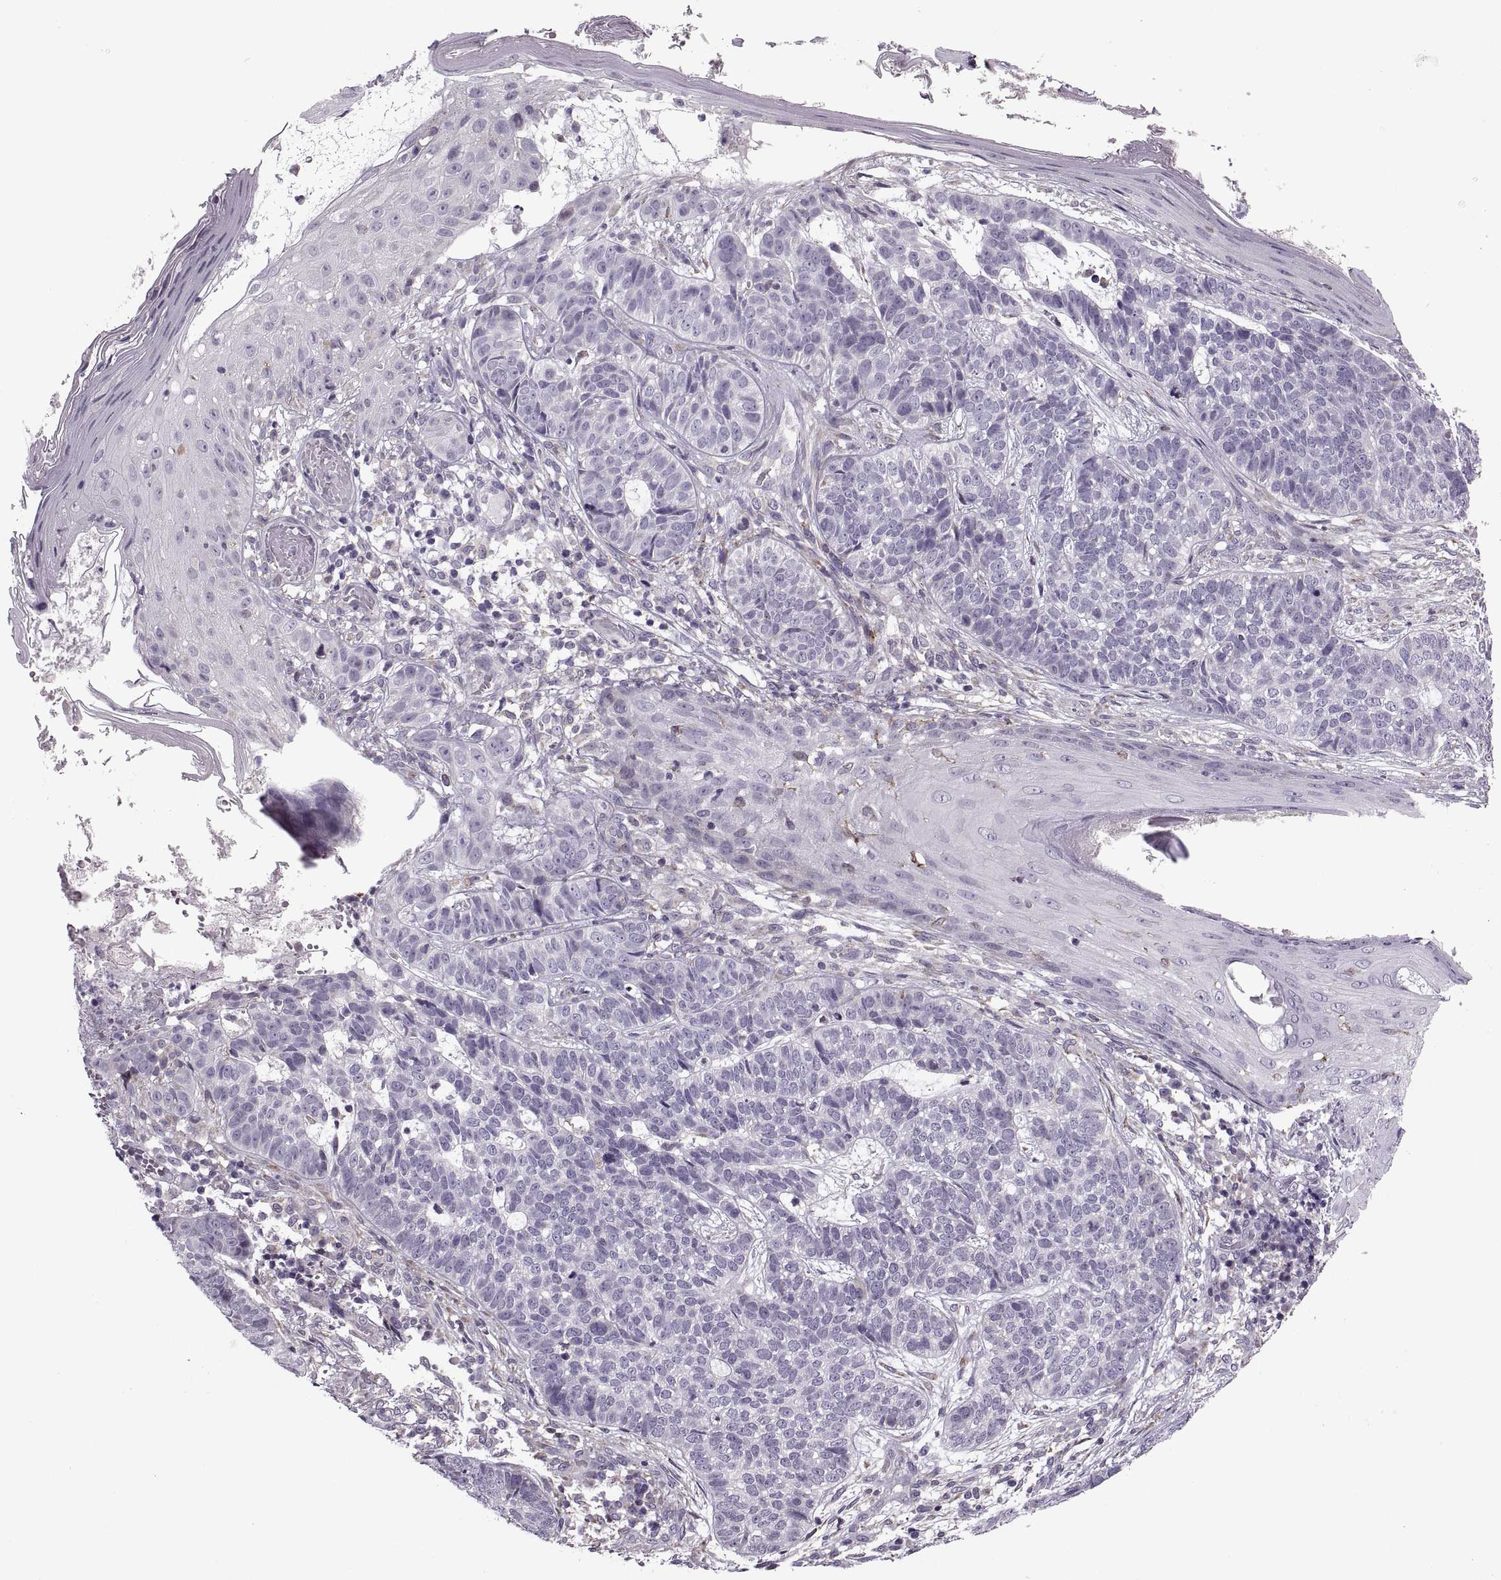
{"staining": {"intensity": "negative", "quantity": "none", "location": "none"}, "tissue": "skin cancer", "cell_type": "Tumor cells", "image_type": "cancer", "snomed": [{"axis": "morphology", "description": "Basal cell carcinoma"}, {"axis": "topography", "description": "Skin"}], "caption": "Tumor cells show no significant protein expression in skin cancer (basal cell carcinoma).", "gene": "LETM2", "patient": {"sex": "female", "age": 69}}